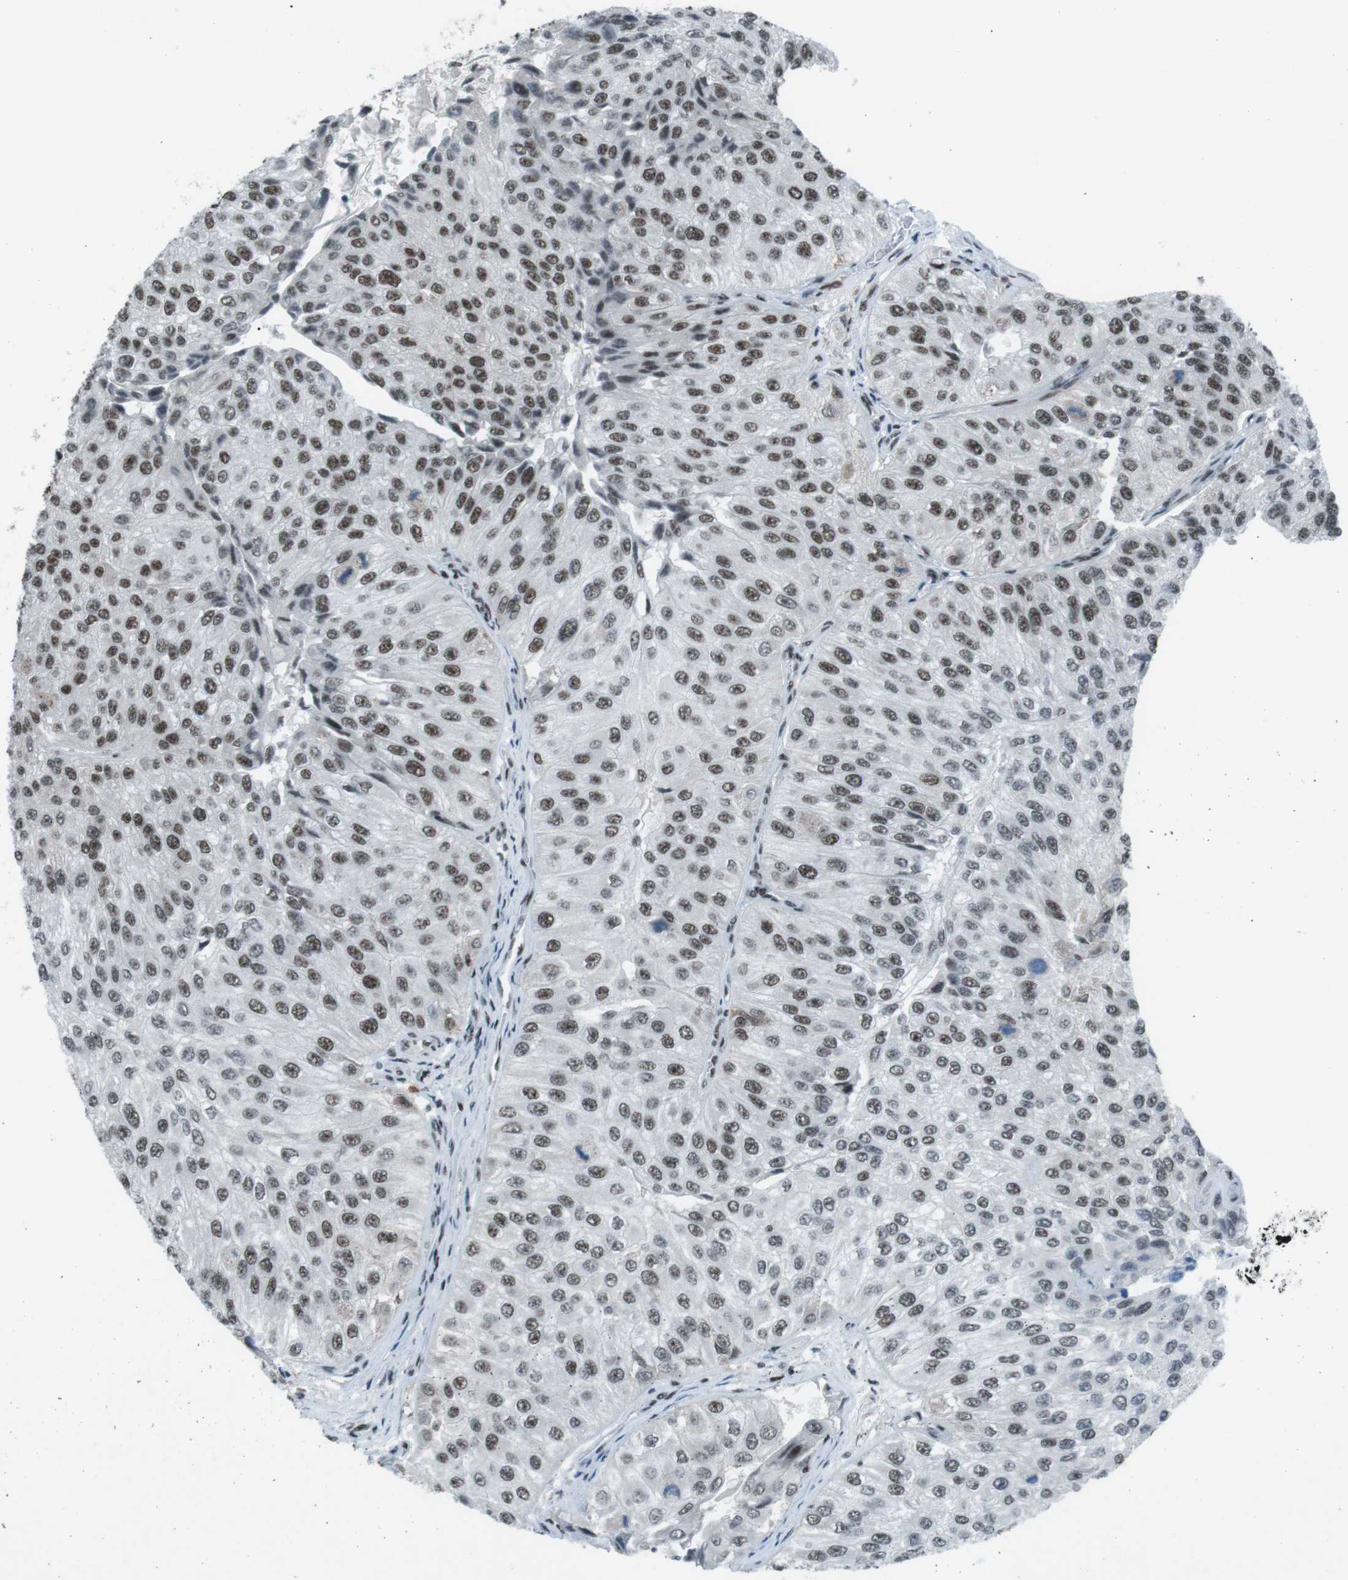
{"staining": {"intensity": "strong", "quantity": ">75%", "location": "nuclear"}, "tissue": "urothelial cancer", "cell_type": "Tumor cells", "image_type": "cancer", "snomed": [{"axis": "morphology", "description": "Urothelial carcinoma, High grade"}, {"axis": "topography", "description": "Kidney"}, {"axis": "topography", "description": "Urinary bladder"}], "caption": "Tumor cells exhibit high levels of strong nuclear staining in approximately >75% of cells in human urothelial cancer. (DAB IHC with brightfield microscopy, high magnification).", "gene": "TAF1", "patient": {"sex": "male", "age": 77}}